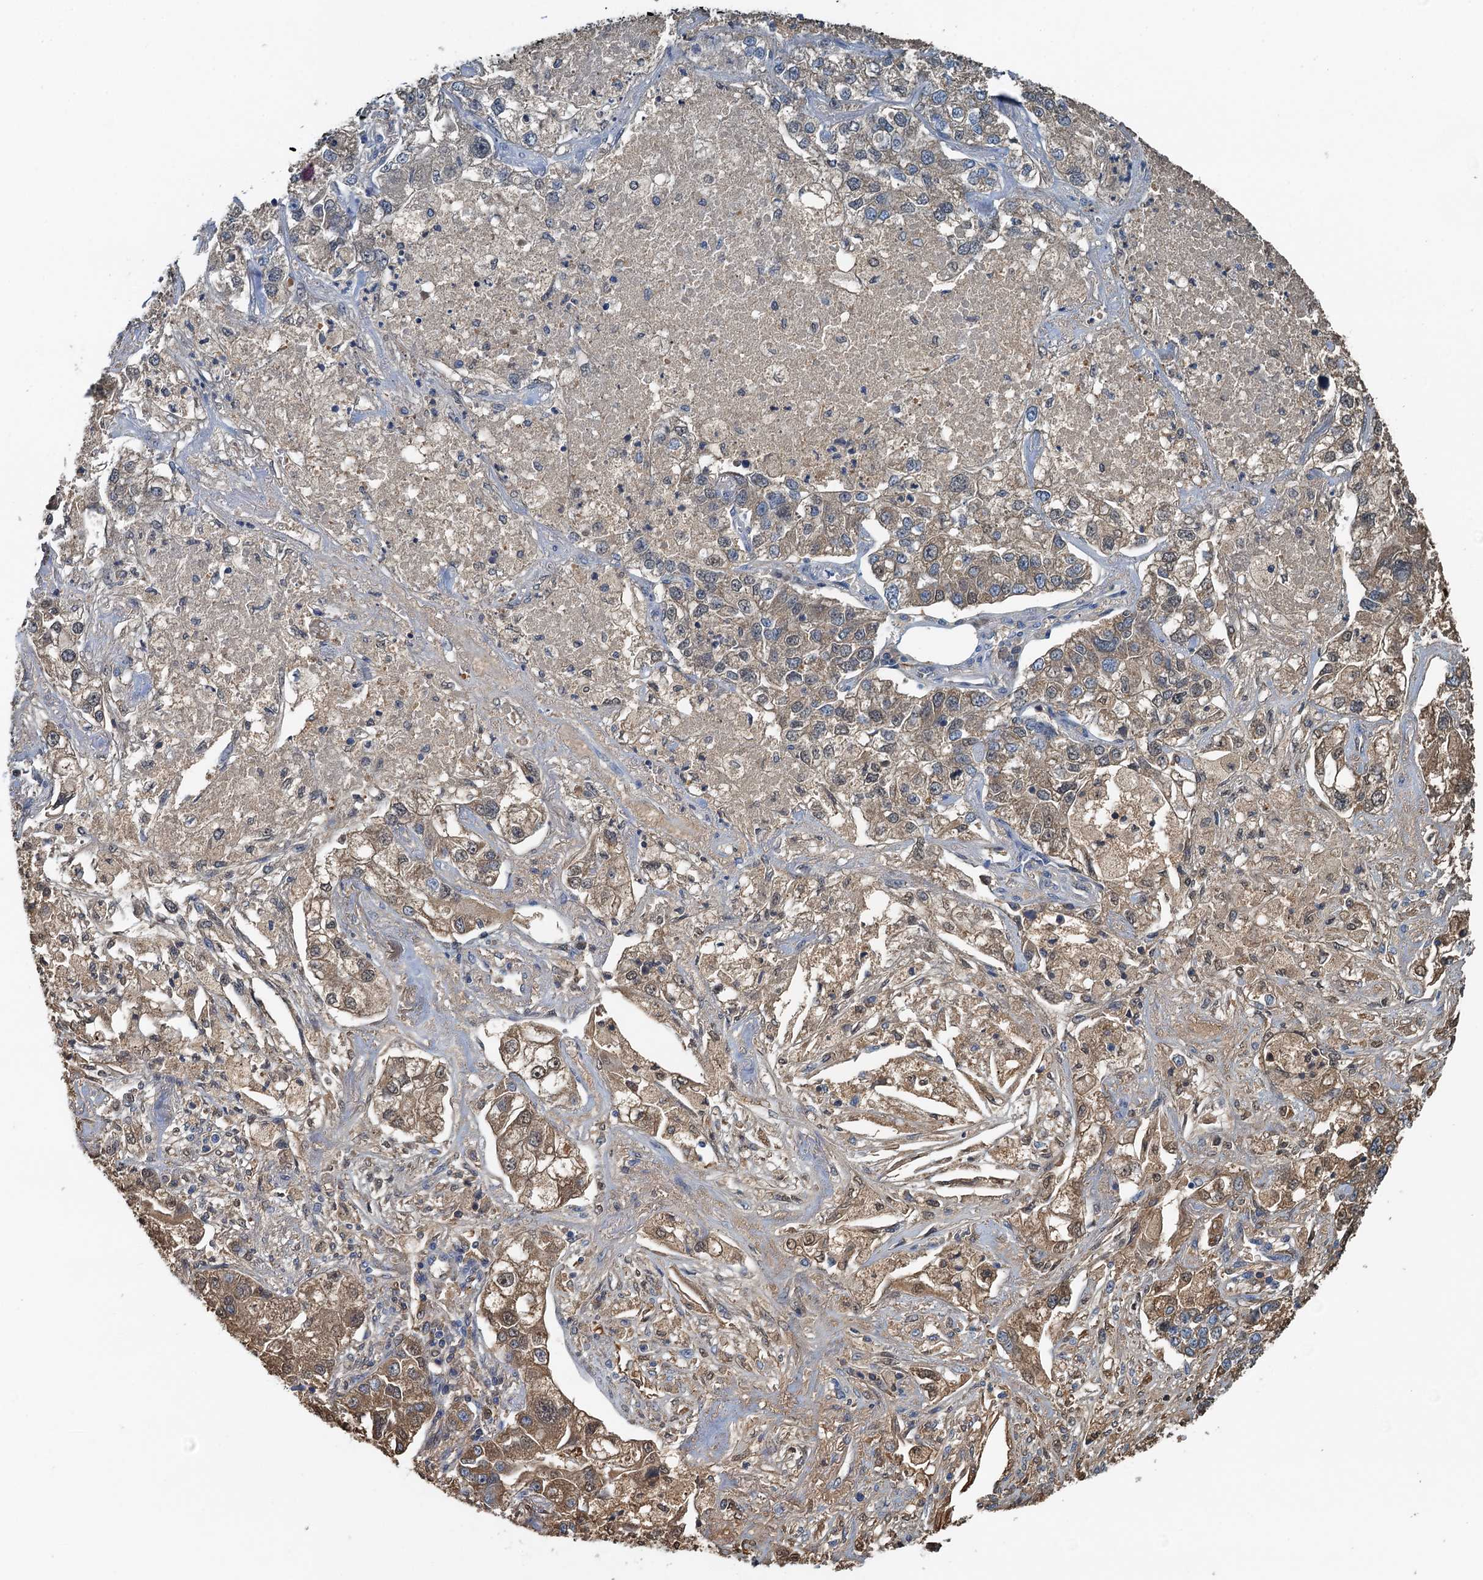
{"staining": {"intensity": "moderate", "quantity": ">75%", "location": "cytoplasmic/membranous"}, "tissue": "lung cancer", "cell_type": "Tumor cells", "image_type": "cancer", "snomed": [{"axis": "morphology", "description": "Adenocarcinoma, NOS"}, {"axis": "topography", "description": "Lung"}], "caption": "Tumor cells exhibit moderate cytoplasmic/membranous expression in about >75% of cells in lung adenocarcinoma.", "gene": "LSM14B", "patient": {"sex": "male", "age": 49}}